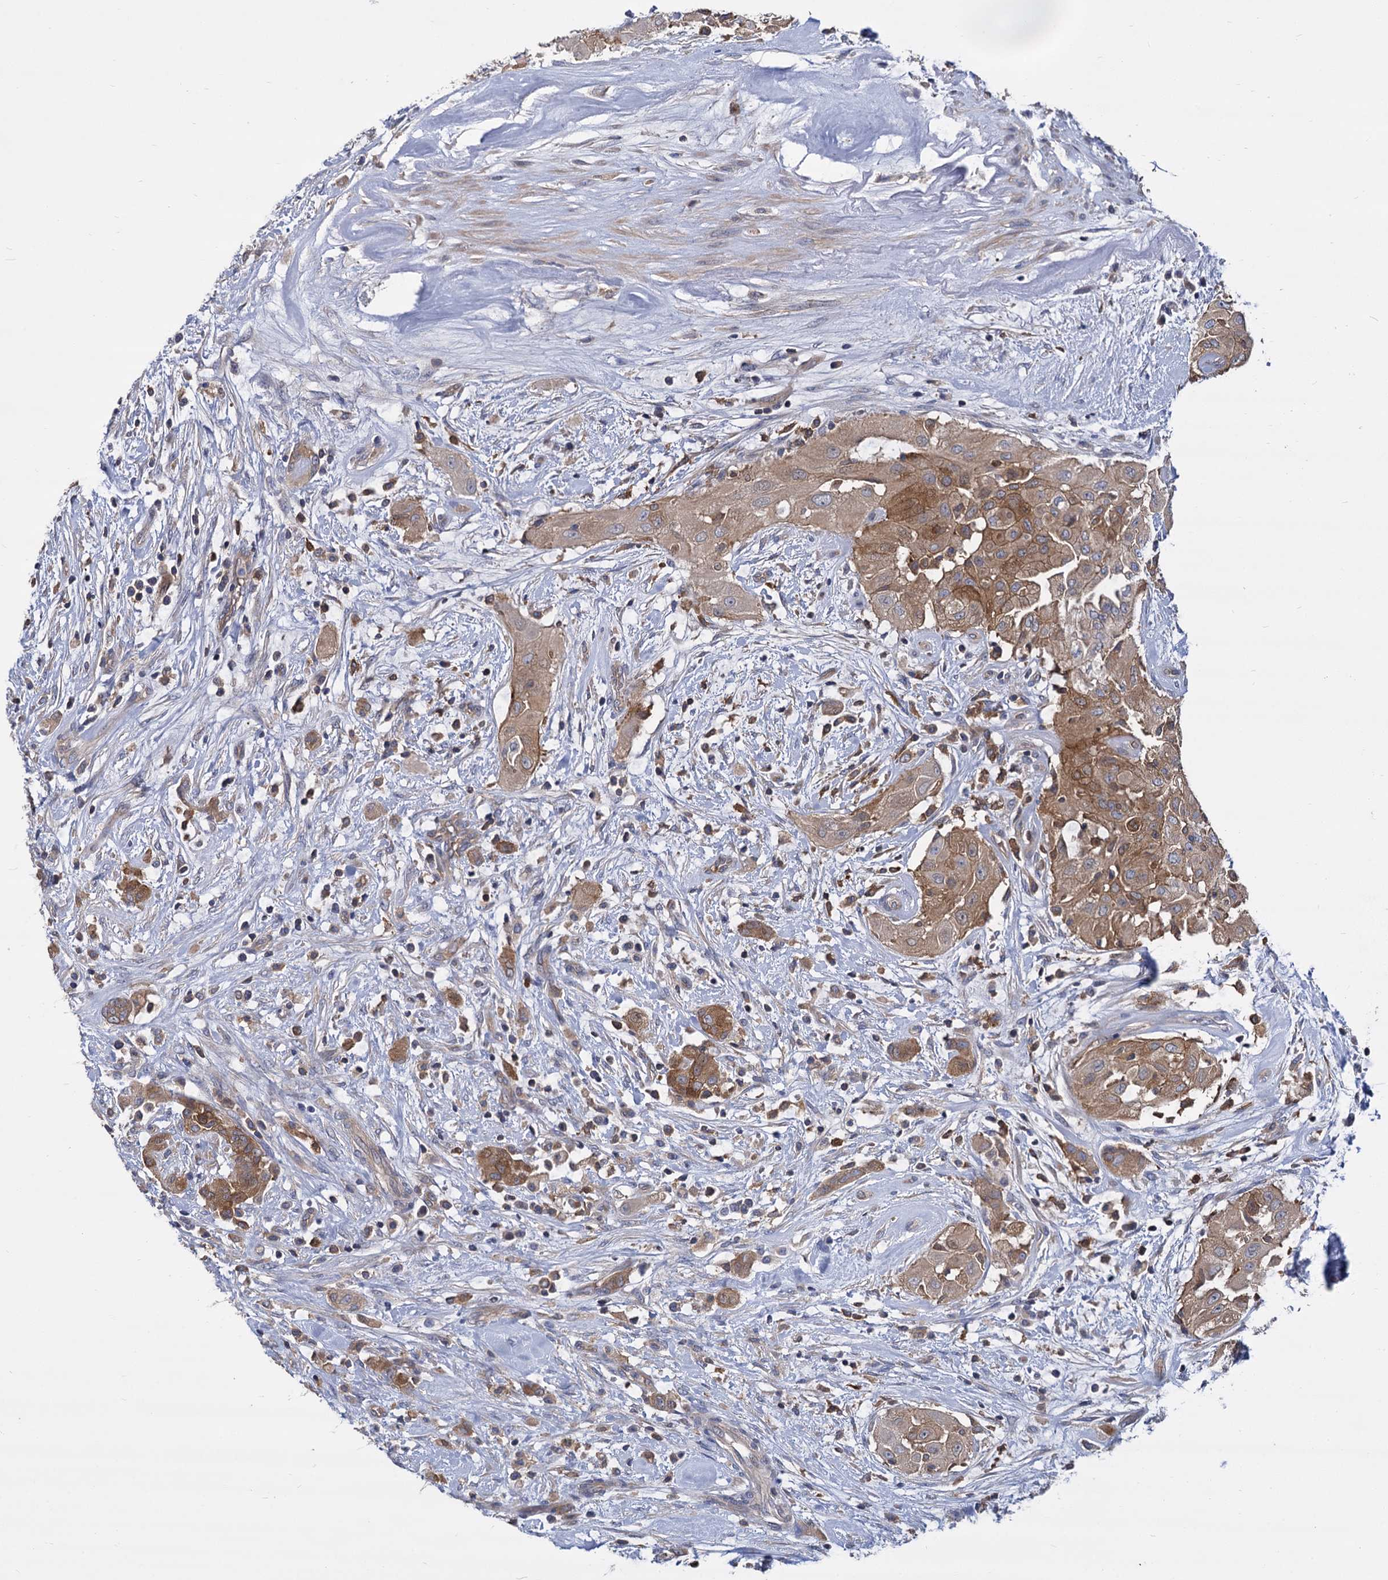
{"staining": {"intensity": "moderate", "quantity": ">75%", "location": "cytoplasmic/membranous"}, "tissue": "thyroid cancer", "cell_type": "Tumor cells", "image_type": "cancer", "snomed": [{"axis": "morphology", "description": "Papillary adenocarcinoma, NOS"}, {"axis": "topography", "description": "Thyroid gland"}], "caption": "A high-resolution micrograph shows immunohistochemistry staining of thyroid cancer (papillary adenocarcinoma), which exhibits moderate cytoplasmic/membranous positivity in about >75% of tumor cells.", "gene": "GCLC", "patient": {"sex": "female", "age": 59}}